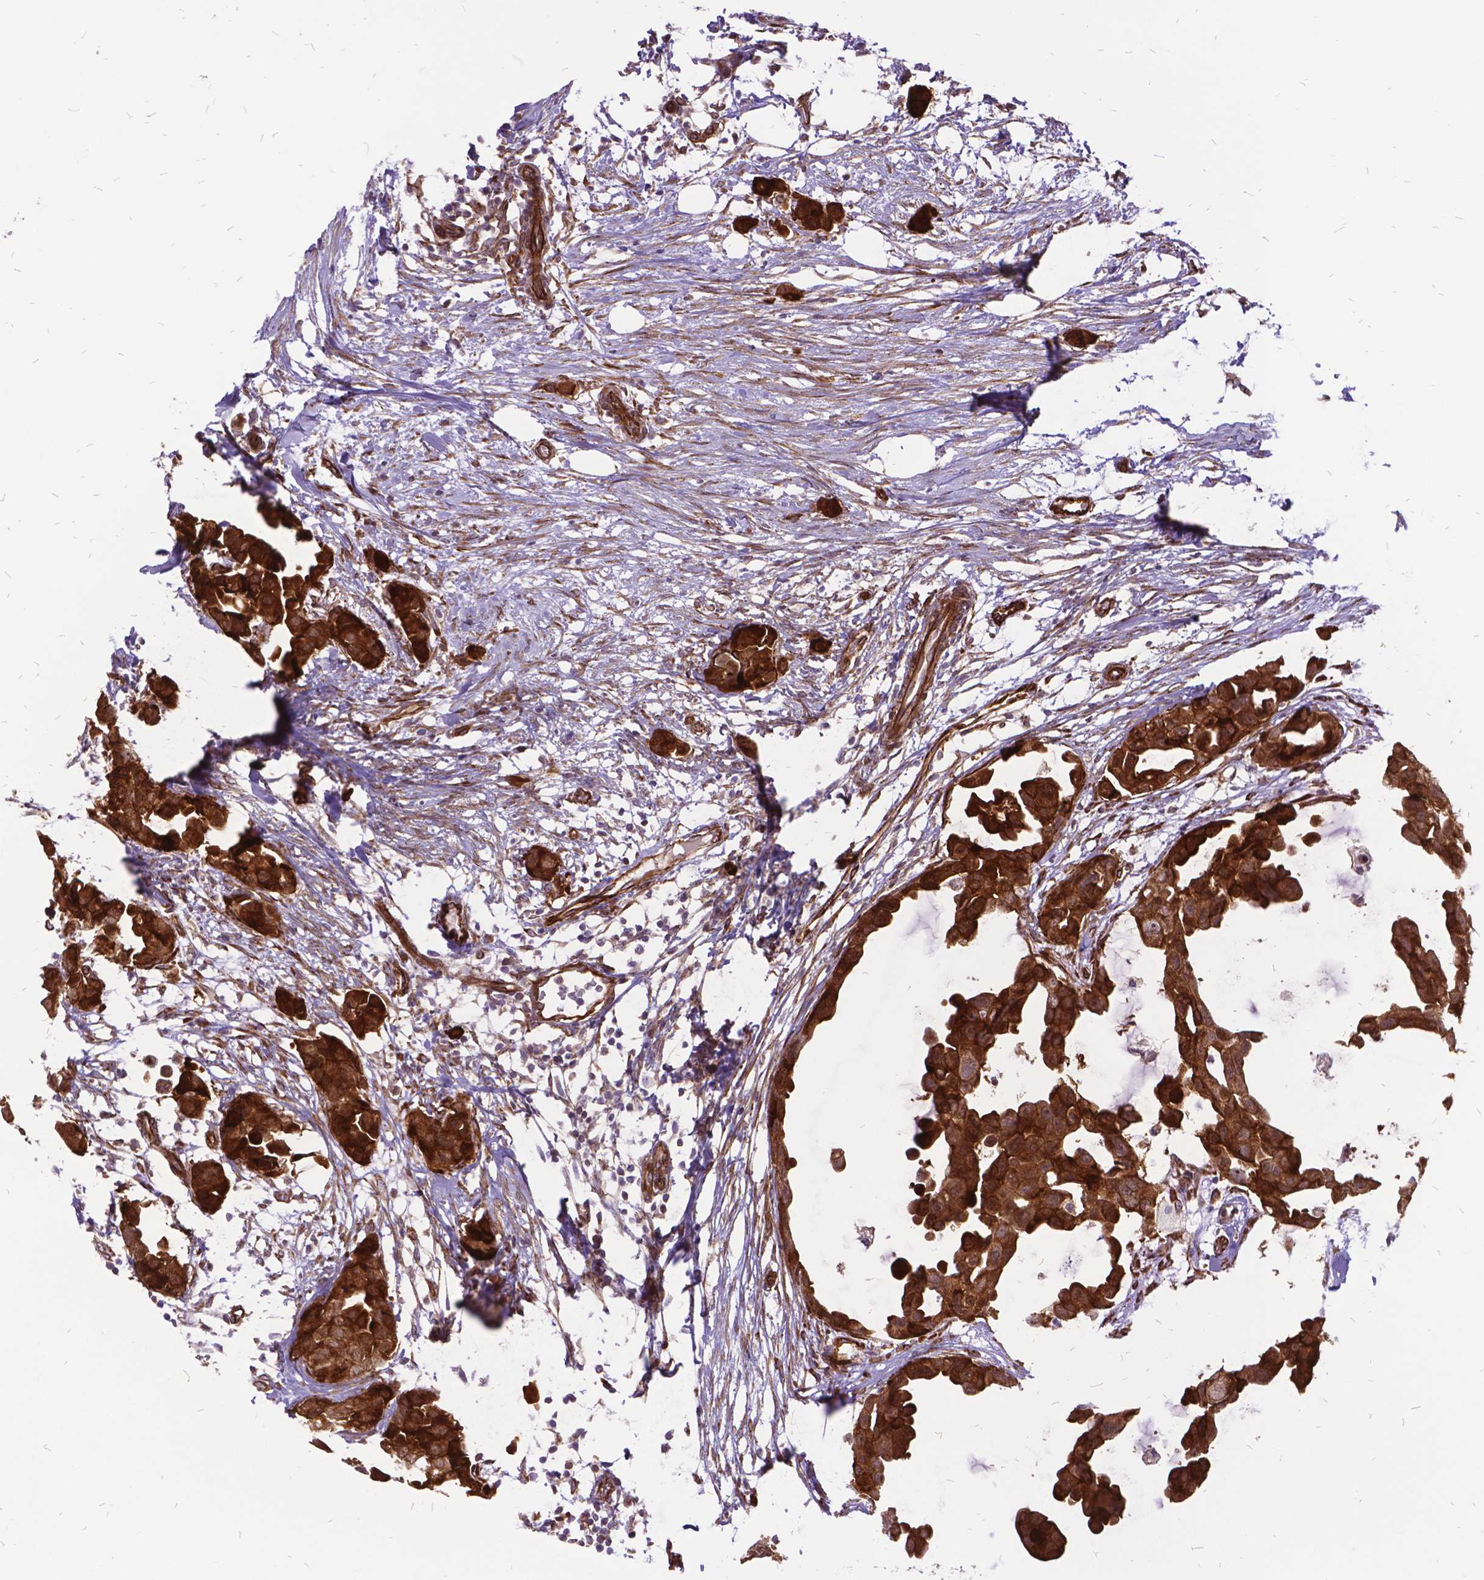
{"staining": {"intensity": "strong", "quantity": ">75%", "location": "cytoplasmic/membranous"}, "tissue": "breast cancer", "cell_type": "Tumor cells", "image_type": "cancer", "snomed": [{"axis": "morphology", "description": "Duct carcinoma"}, {"axis": "topography", "description": "Breast"}], "caption": "Breast cancer stained with immunohistochemistry (IHC) reveals strong cytoplasmic/membranous staining in approximately >75% of tumor cells.", "gene": "GRB7", "patient": {"sex": "female", "age": 38}}